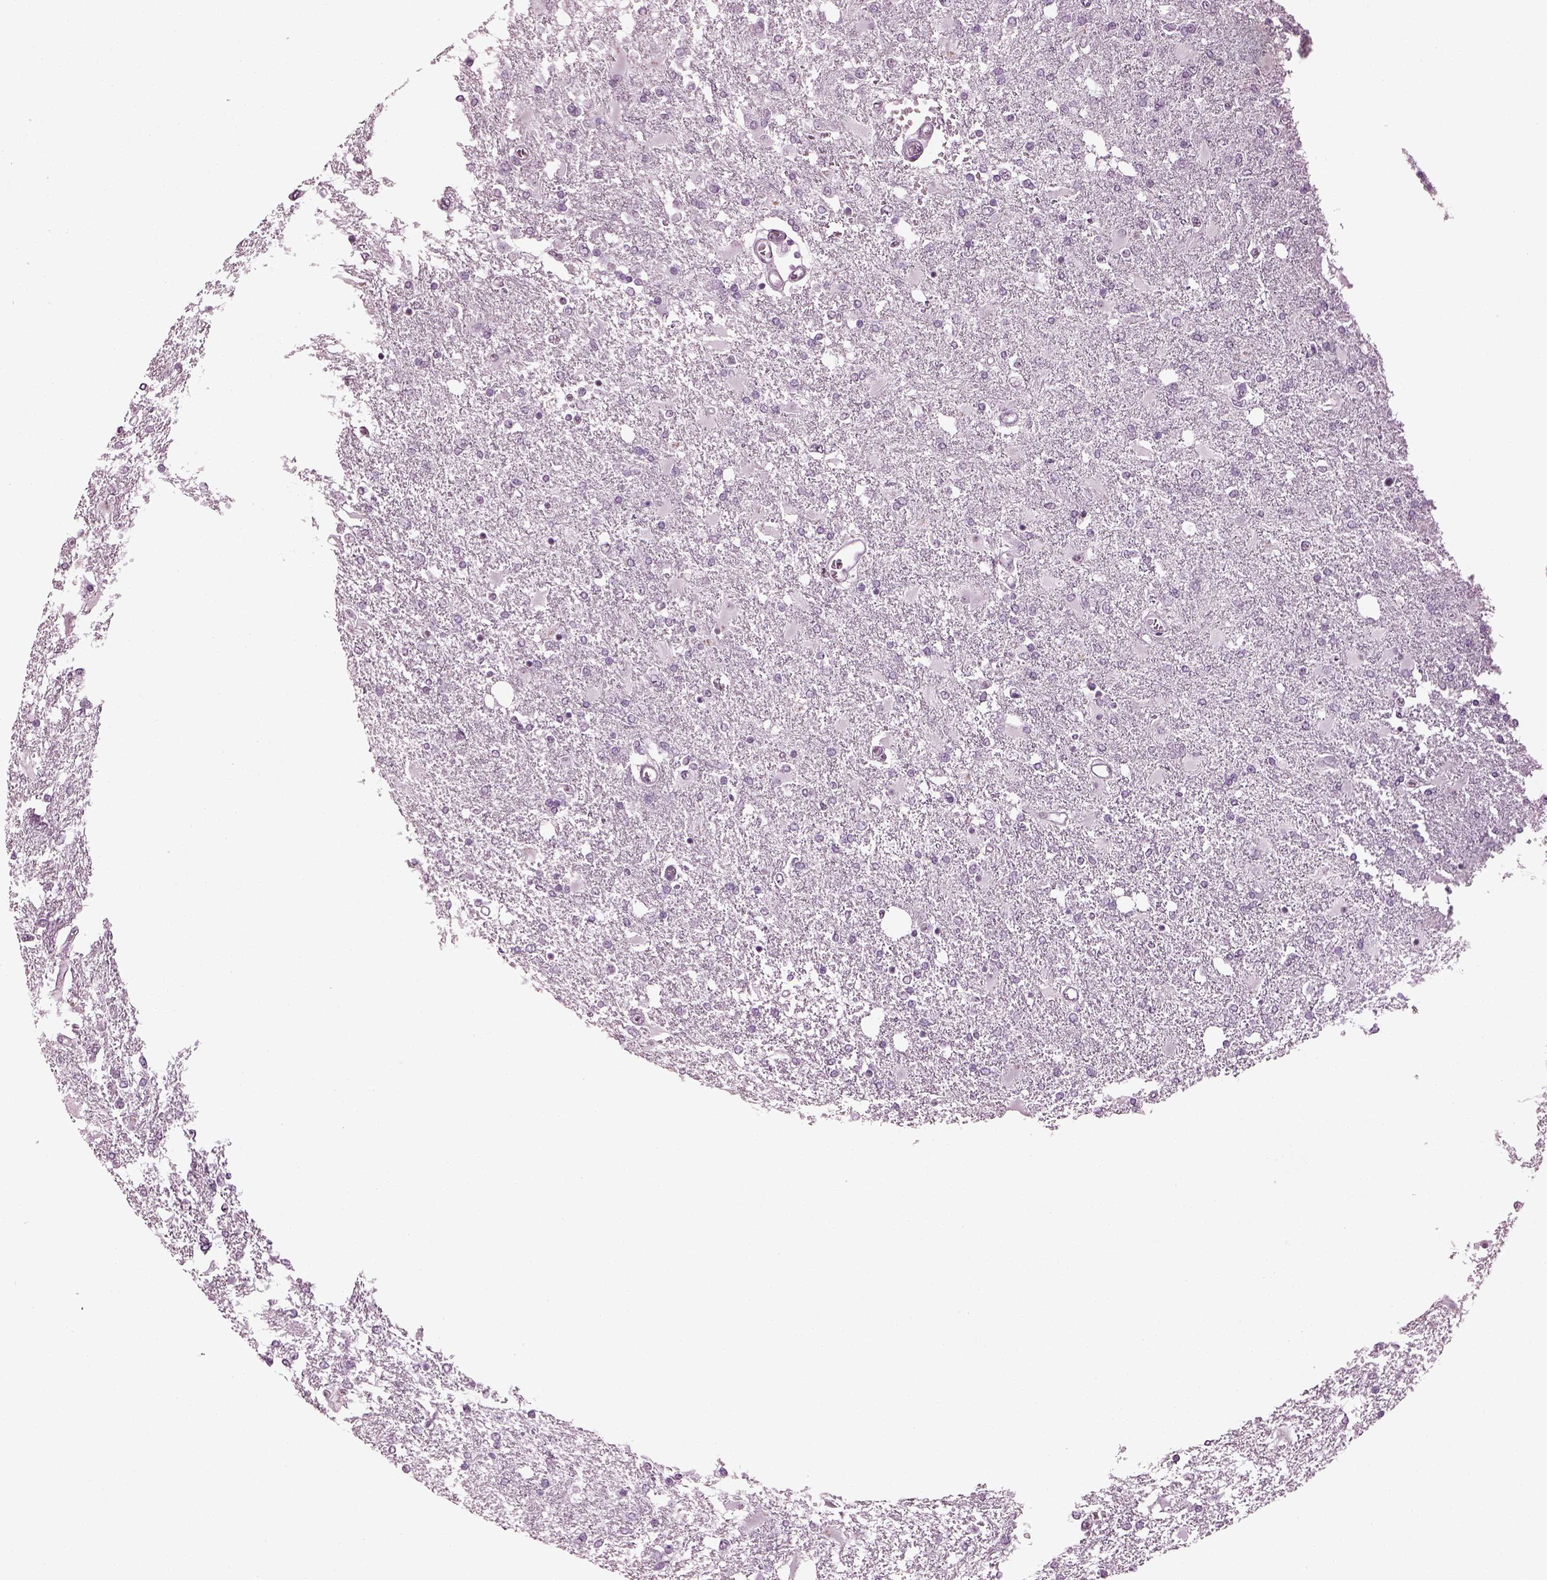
{"staining": {"intensity": "negative", "quantity": "none", "location": "none"}, "tissue": "glioma", "cell_type": "Tumor cells", "image_type": "cancer", "snomed": [{"axis": "morphology", "description": "Glioma, malignant, High grade"}, {"axis": "topography", "description": "Cerebral cortex"}], "caption": "Immunohistochemical staining of human glioma displays no significant staining in tumor cells. Nuclei are stained in blue.", "gene": "ADGRG2", "patient": {"sex": "male", "age": 79}}